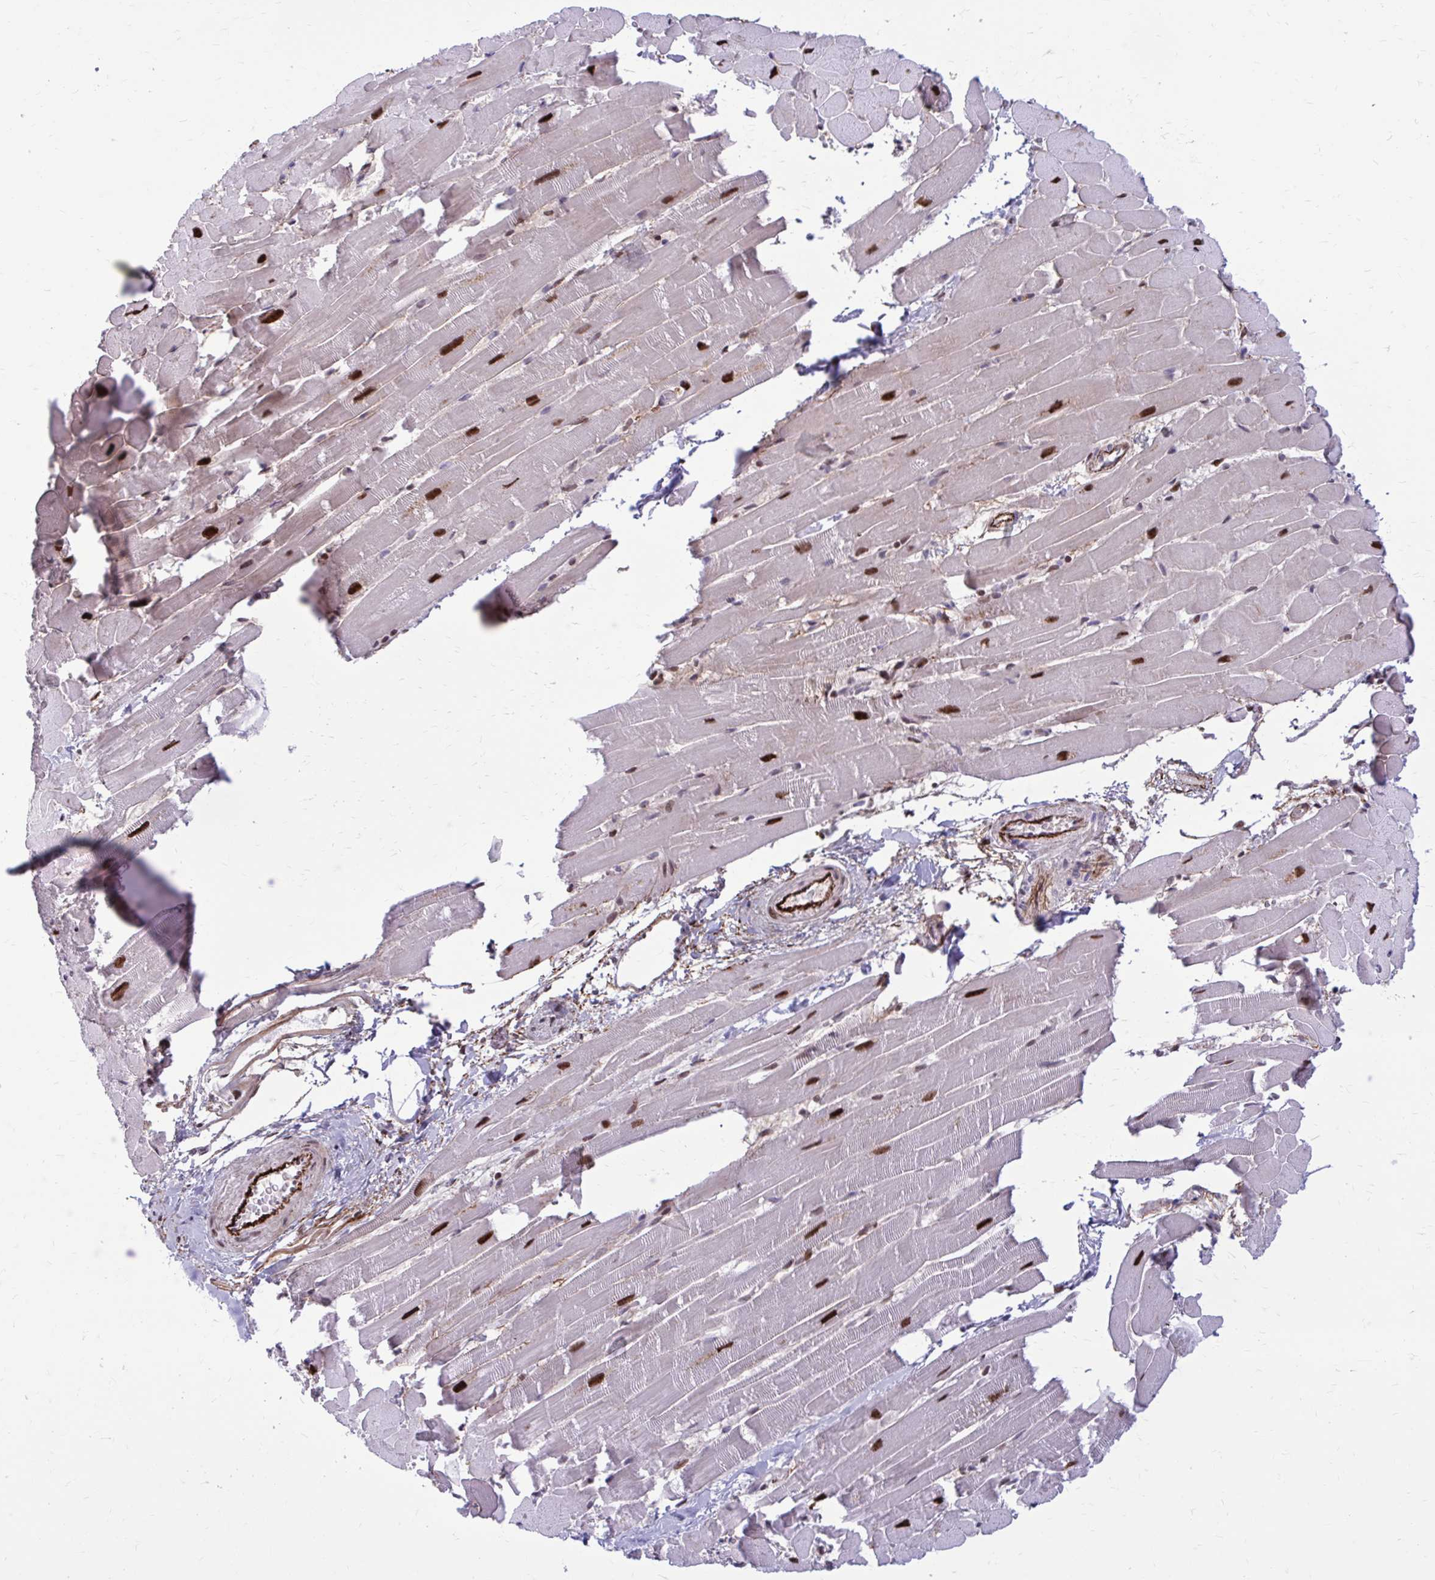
{"staining": {"intensity": "strong", "quantity": "25%-75%", "location": "nuclear"}, "tissue": "heart muscle", "cell_type": "Cardiomyocytes", "image_type": "normal", "snomed": [{"axis": "morphology", "description": "Normal tissue, NOS"}, {"axis": "topography", "description": "Heart"}], "caption": "Immunohistochemistry (IHC) histopathology image of normal heart muscle: human heart muscle stained using IHC shows high levels of strong protein expression localized specifically in the nuclear of cardiomyocytes, appearing as a nuclear brown color.", "gene": "PSME4", "patient": {"sex": "male", "age": 37}}